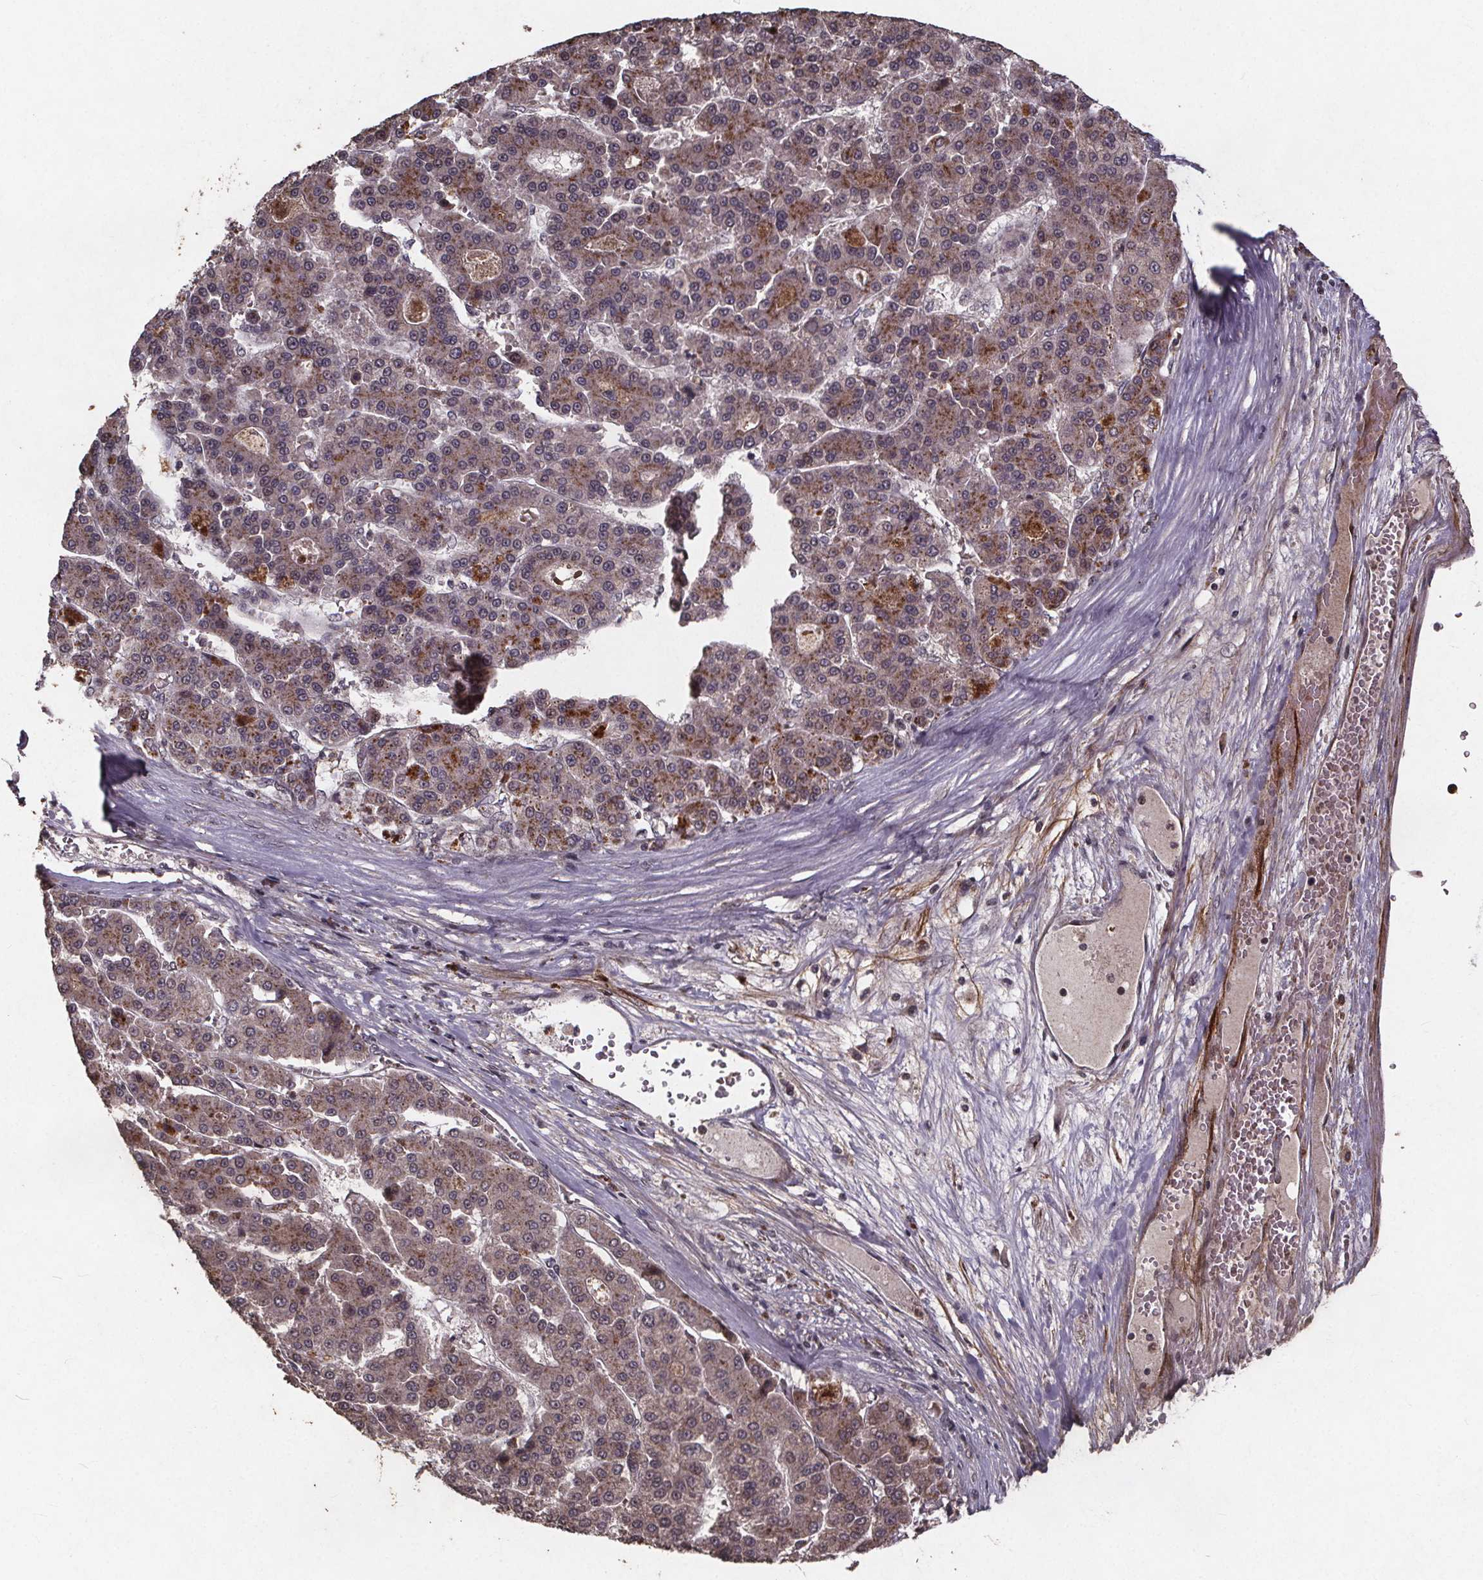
{"staining": {"intensity": "moderate", "quantity": "<25%", "location": "cytoplasmic/membranous"}, "tissue": "liver cancer", "cell_type": "Tumor cells", "image_type": "cancer", "snomed": [{"axis": "morphology", "description": "Carcinoma, Hepatocellular, NOS"}, {"axis": "topography", "description": "Liver"}], "caption": "The histopathology image displays immunohistochemical staining of liver cancer (hepatocellular carcinoma). There is moderate cytoplasmic/membranous staining is present in approximately <25% of tumor cells.", "gene": "GPX3", "patient": {"sex": "male", "age": 70}}